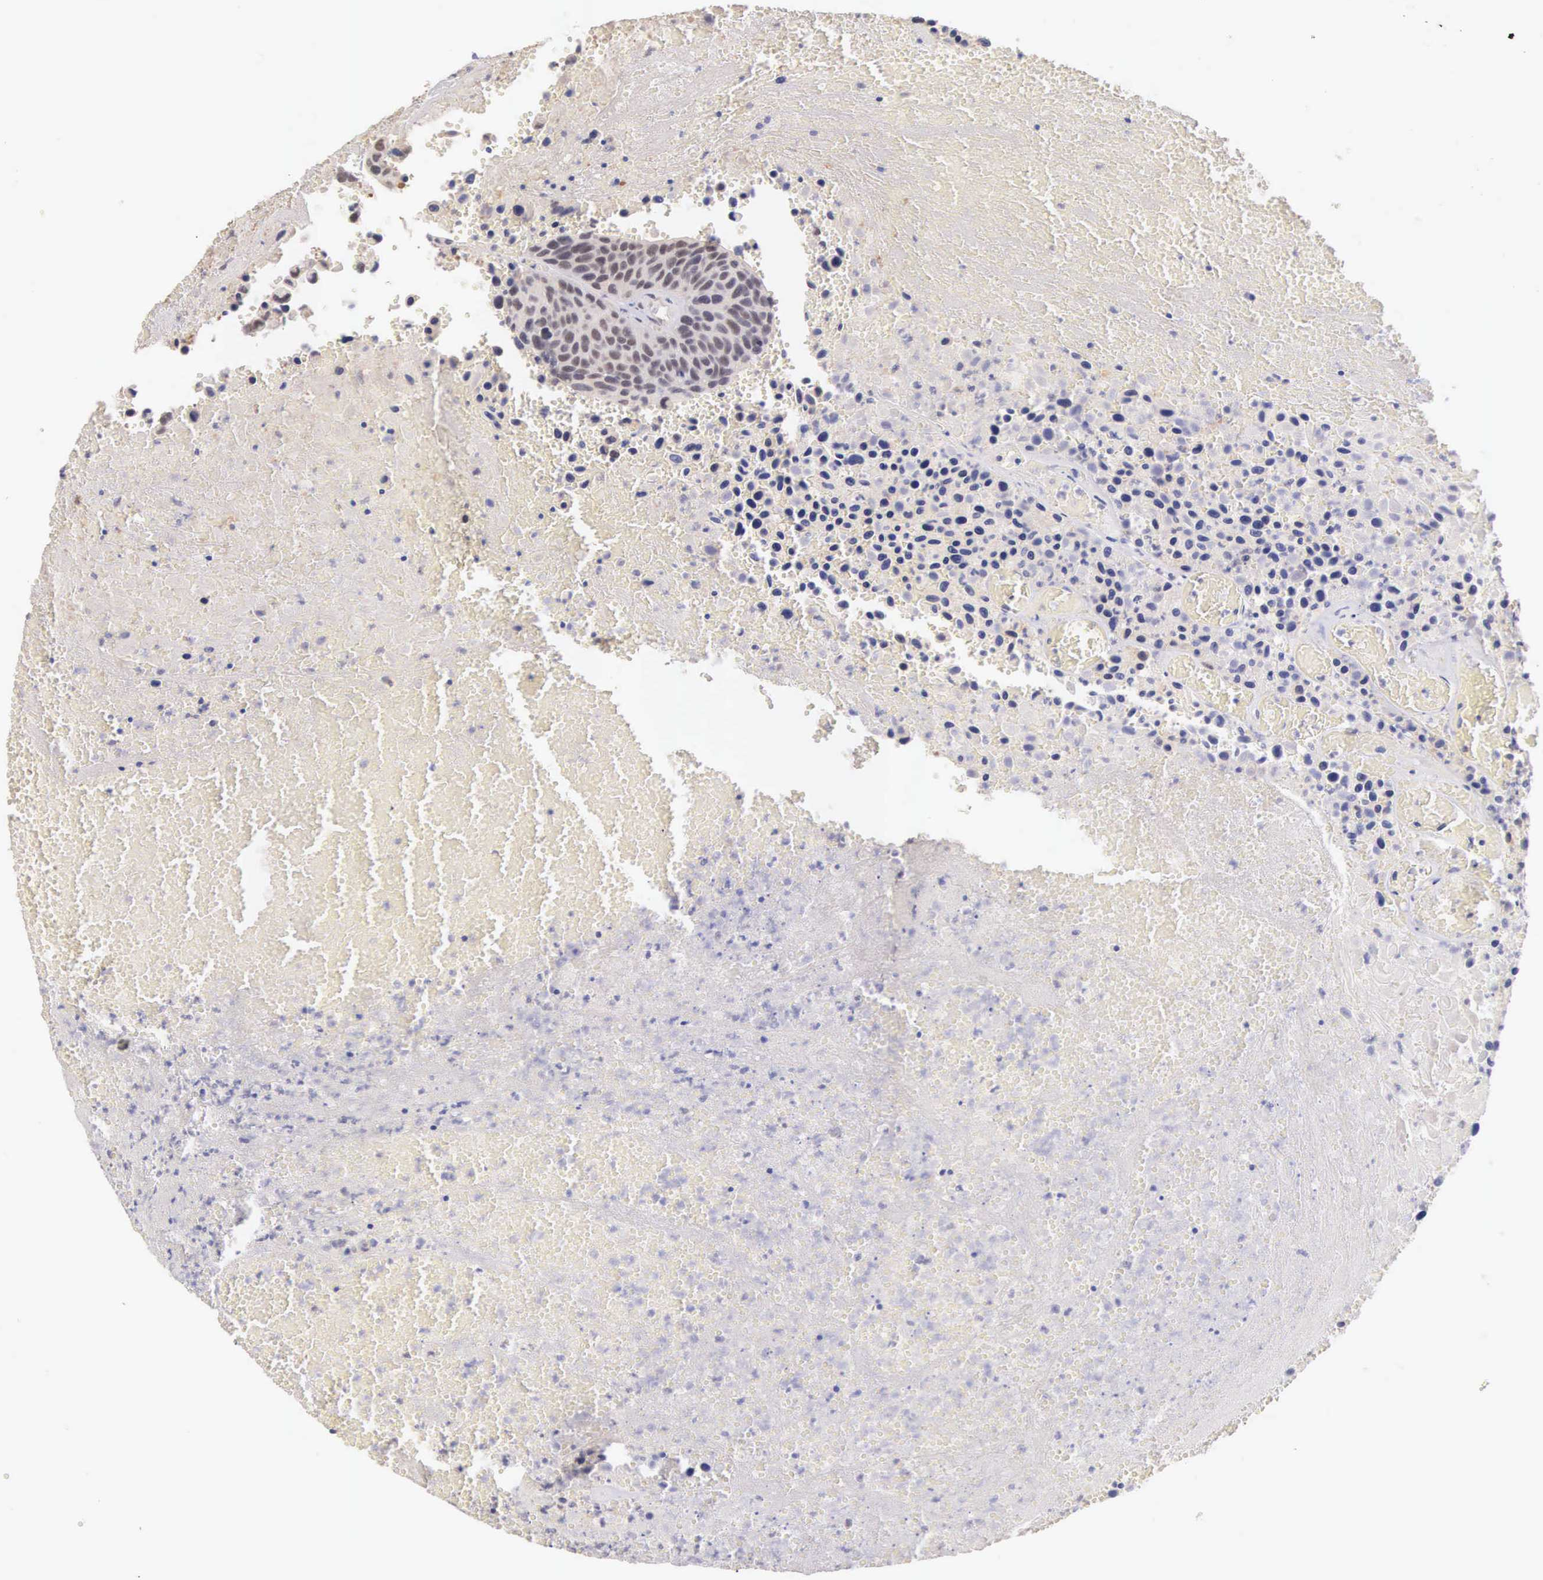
{"staining": {"intensity": "moderate", "quantity": "25%-75%", "location": "nuclear"}, "tissue": "urothelial cancer", "cell_type": "Tumor cells", "image_type": "cancer", "snomed": [{"axis": "morphology", "description": "Urothelial carcinoma, High grade"}, {"axis": "topography", "description": "Urinary bladder"}], "caption": "Urothelial cancer stained with a protein marker reveals moderate staining in tumor cells.", "gene": "HMGXB4", "patient": {"sex": "male", "age": 66}}